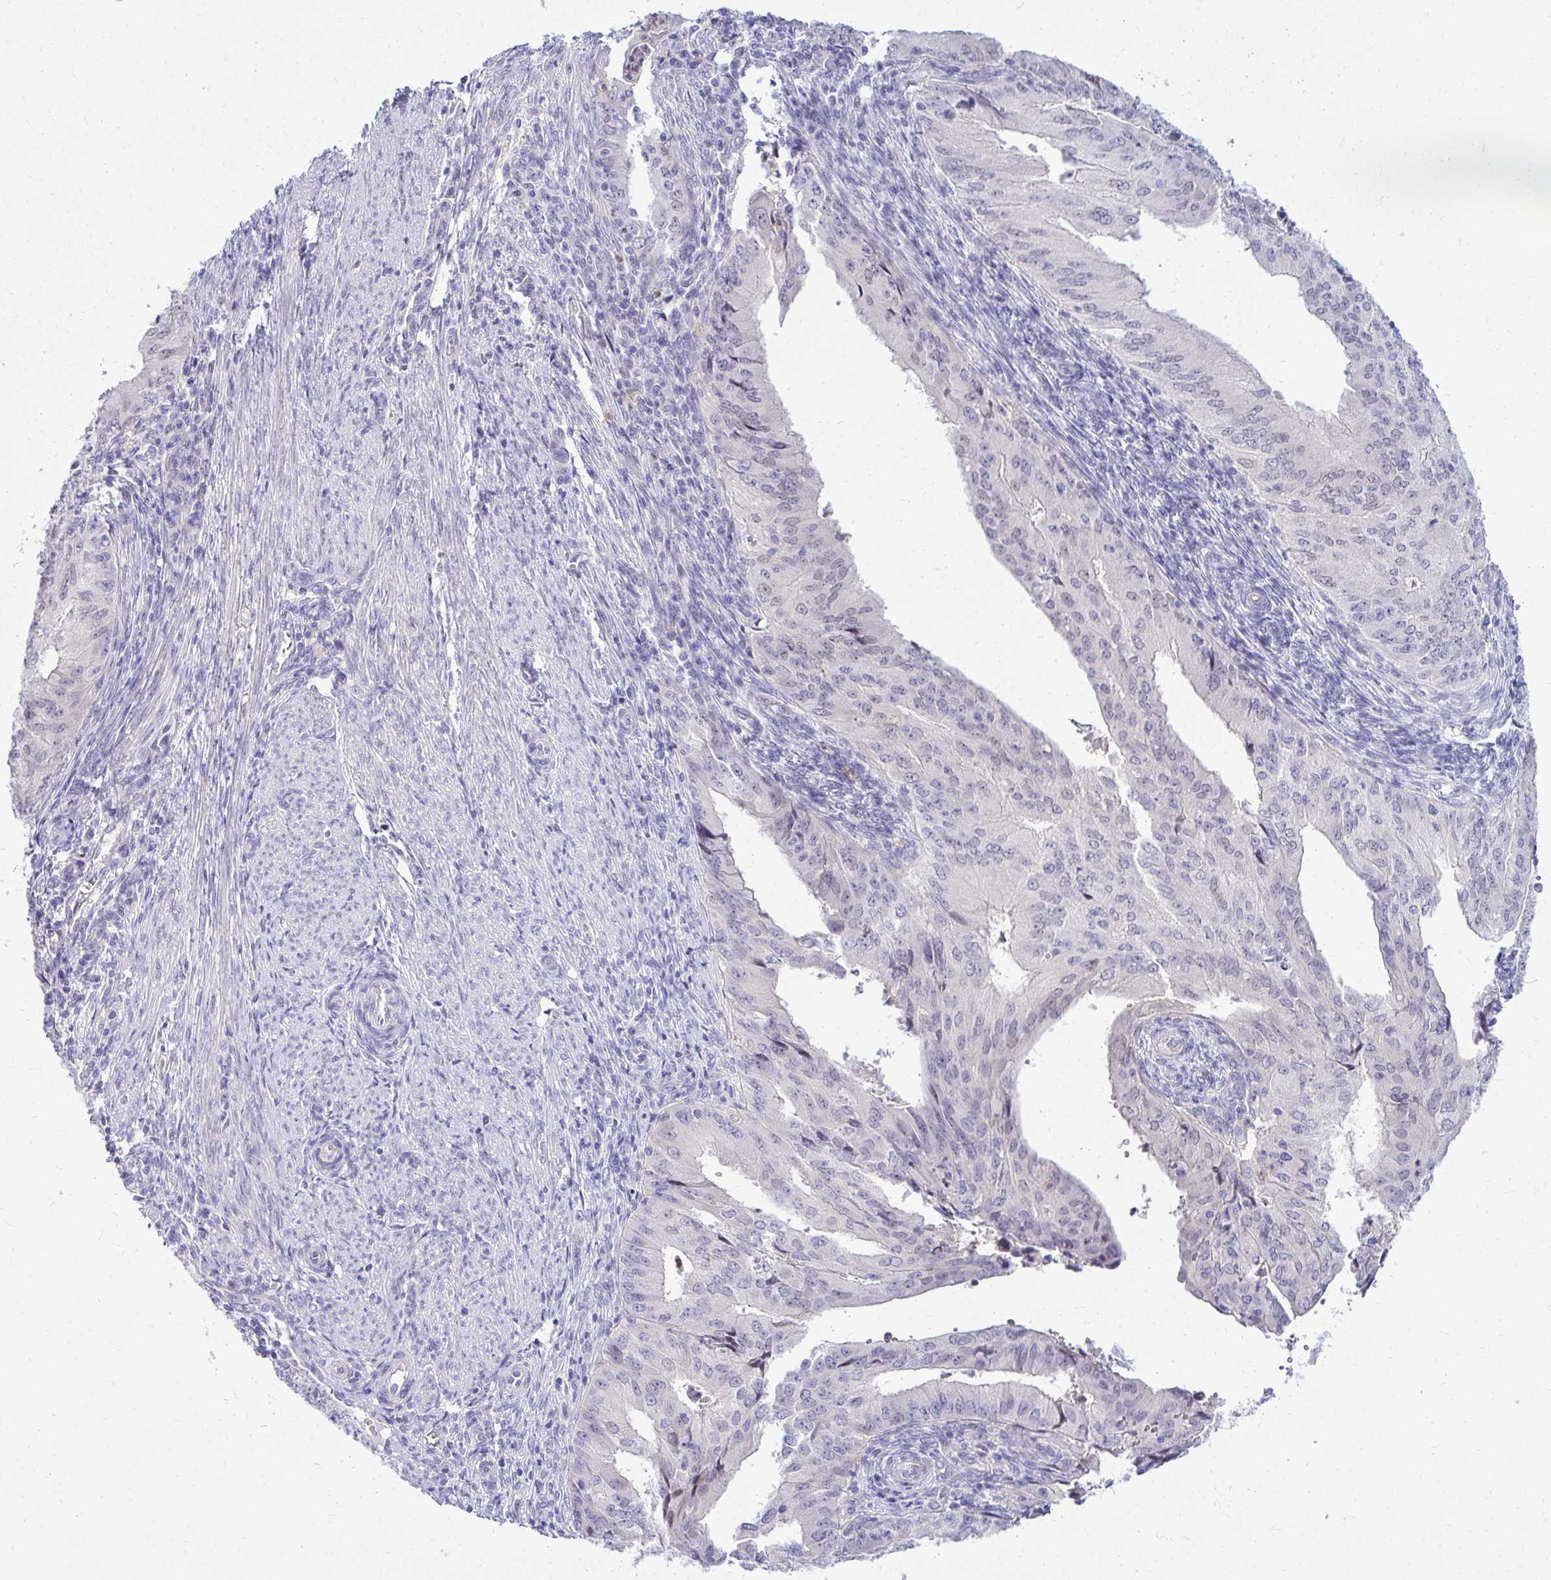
{"staining": {"intensity": "negative", "quantity": "none", "location": "none"}, "tissue": "endometrial cancer", "cell_type": "Tumor cells", "image_type": "cancer", "snomed": [{"axis": "morphology", "description": "Adenocarcinoma, NOS"}, {"axis": "topography", "description": "Endometrium"}], "caption": "Endometrial cancer (adenocarcinoma) was stained to show a protein in brown. There is no significant expression in tumor cells.", "gene": "ZSWIM9", "patient": {"sex": "female", "age": 50}}